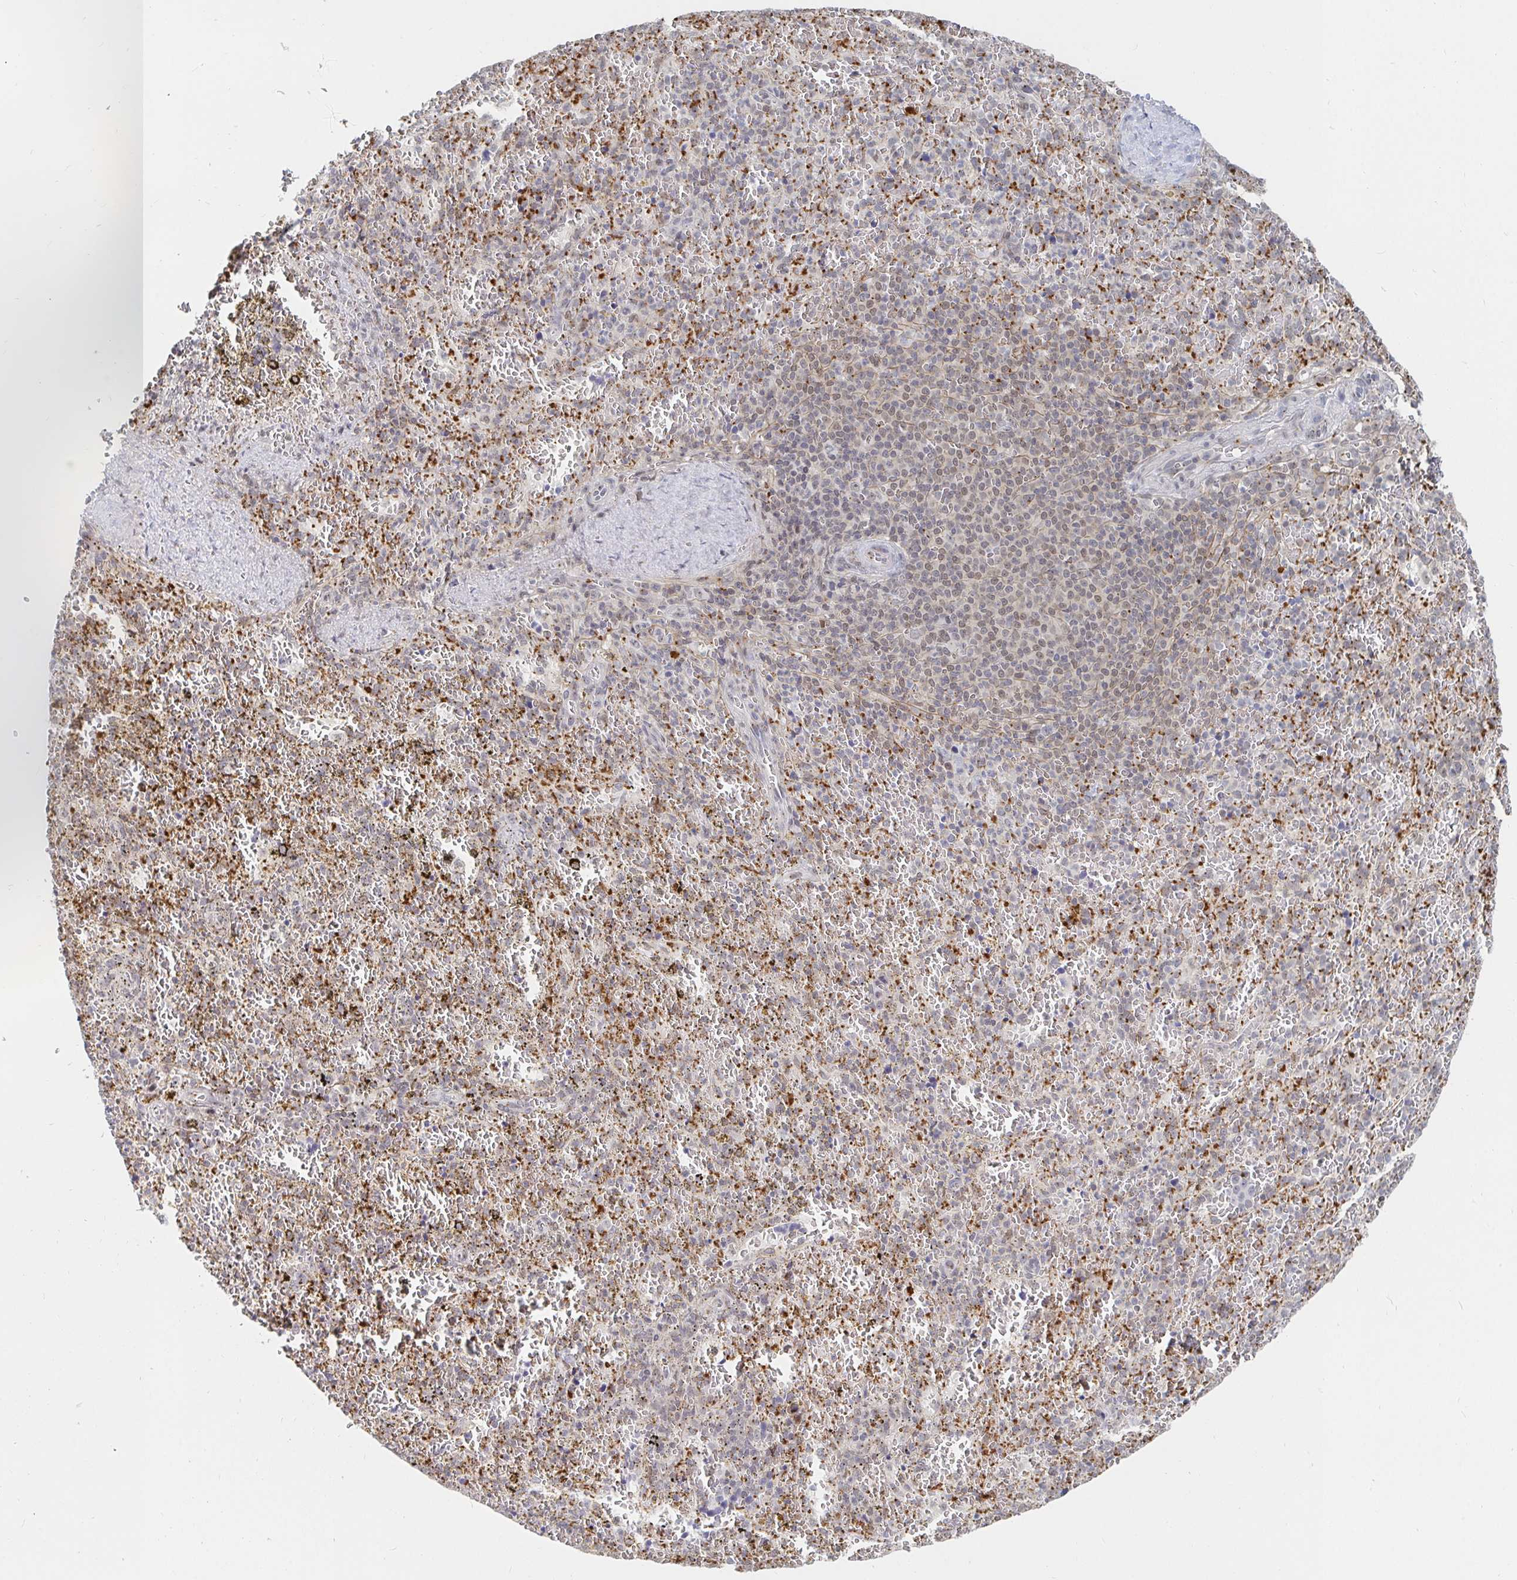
{"staining": {"intensity": "moderate", "quantity": "<25%", "location": "cytoplasmic/membranous"}, "tissue": "spleen", "cell_type": "Cells in red pulp", "image_type": "normal", "snomed": [{"axis": "morphology", "description": "Normal tissue, NOS"}, {"axis": "topography", "description": "Spleen"}], "caption": "Immunohistochemistry (IHC) (DAB (3,3'-diaminobenzidine)) staining of unremarkable spleen displays moderate cytoplasmic/membranous protein positivity in about <25% of cells in red pulp.", "gene": "CHD2", "patient": {"sex": "female", "age": 50}}